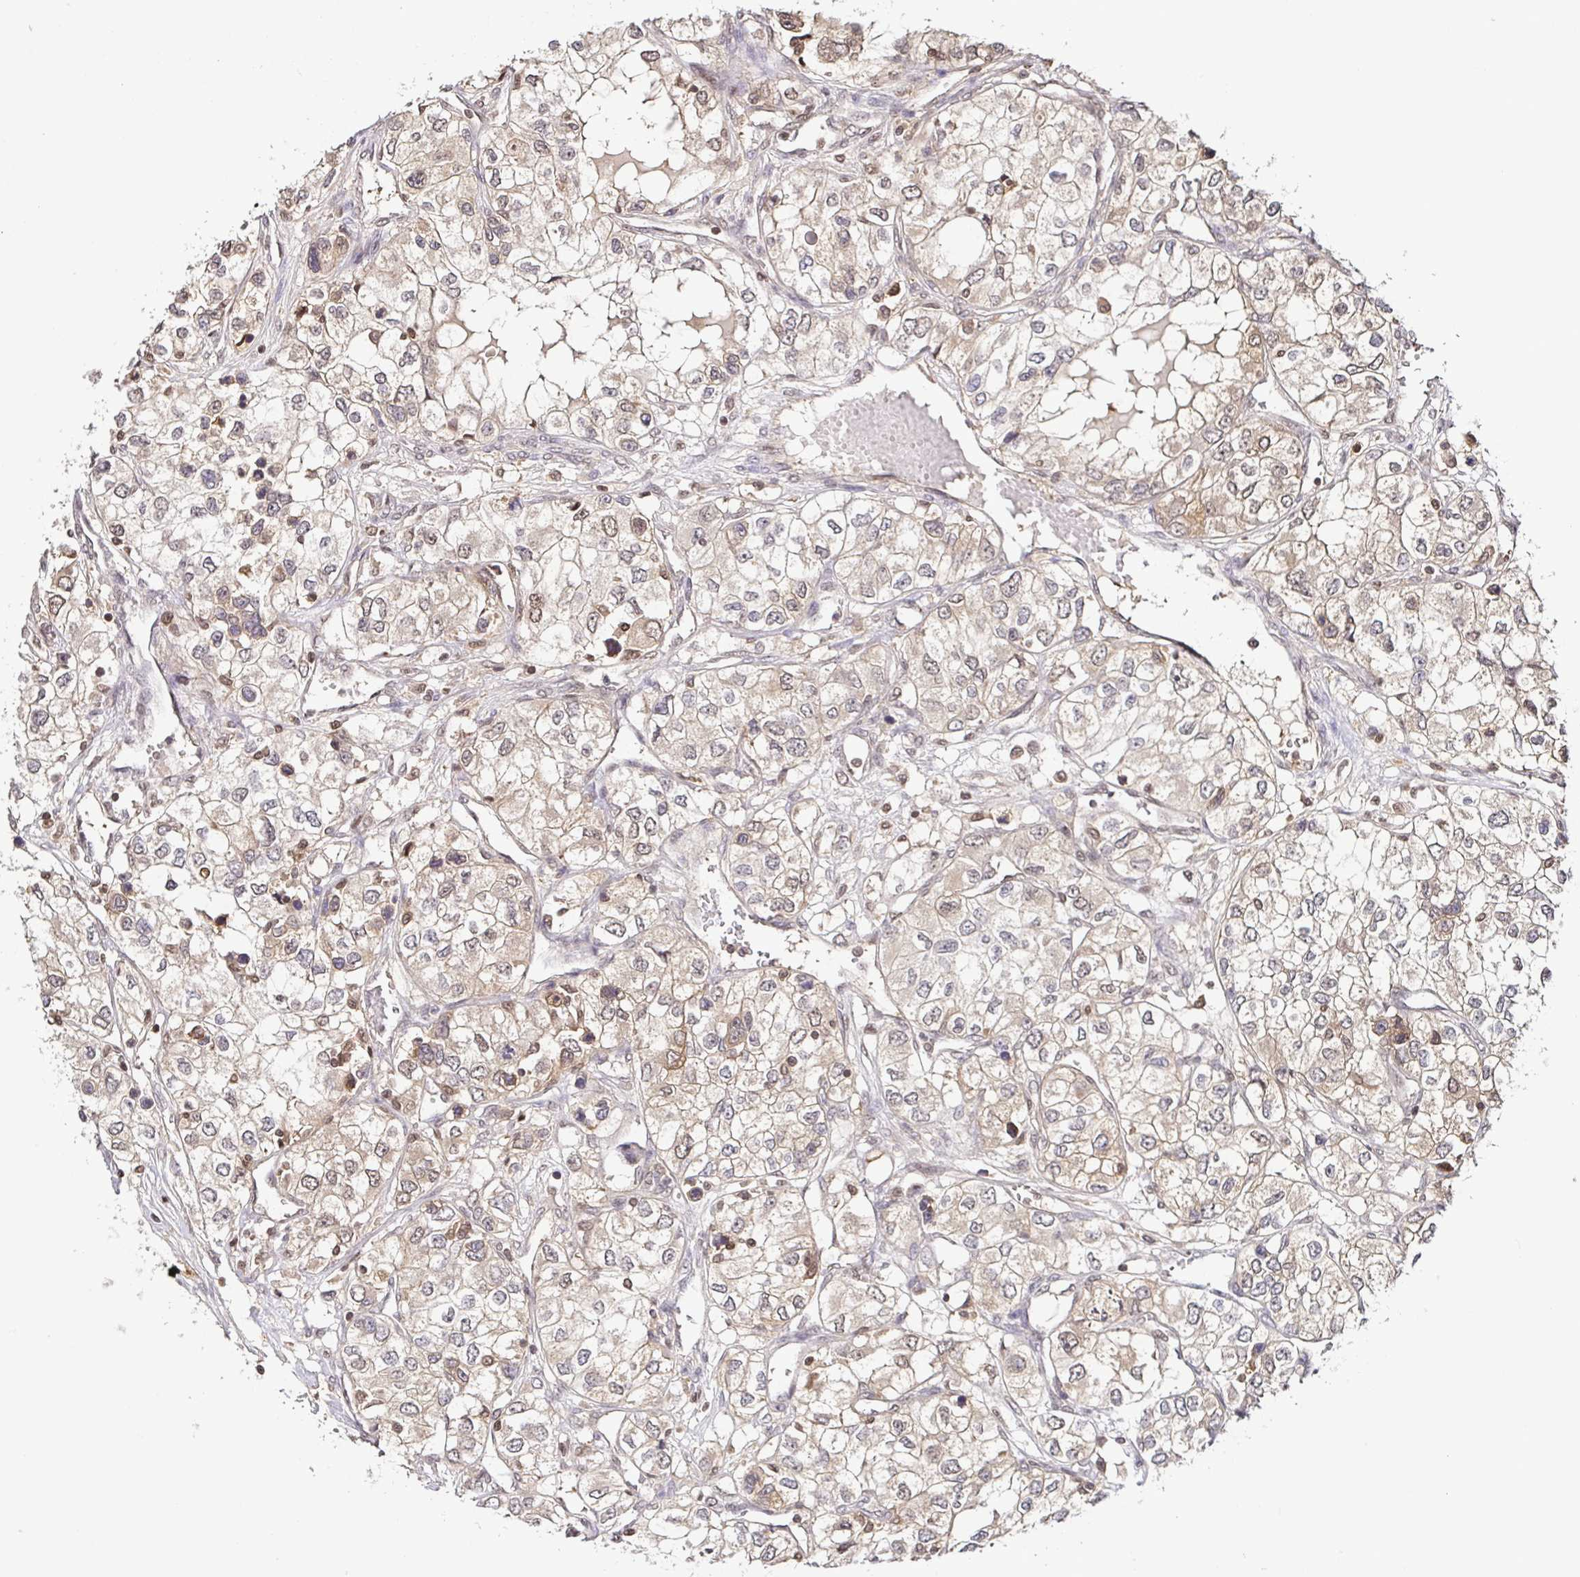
{"staining": {"intensity": "weak", "quantity": ">75%", "location": "cytoplasmic/membranous,nuclear"}, "tissue": "renal cancer", "cell_type": "Tumor cells", "image_type": "cancer", "snomed": [{"axis": "morphology", "description": "Adenocarcinoma, NOS"}, {"axis": "topography", "description": "Kidney"}], "caption": "A brown stain shows weak cytoplasmic/membranous and nuclear staining of a protein in human renal adenocarcinoma tumor cells.", "gene": "PSMB9", "patient": {"sex": "female", "age": 59}}